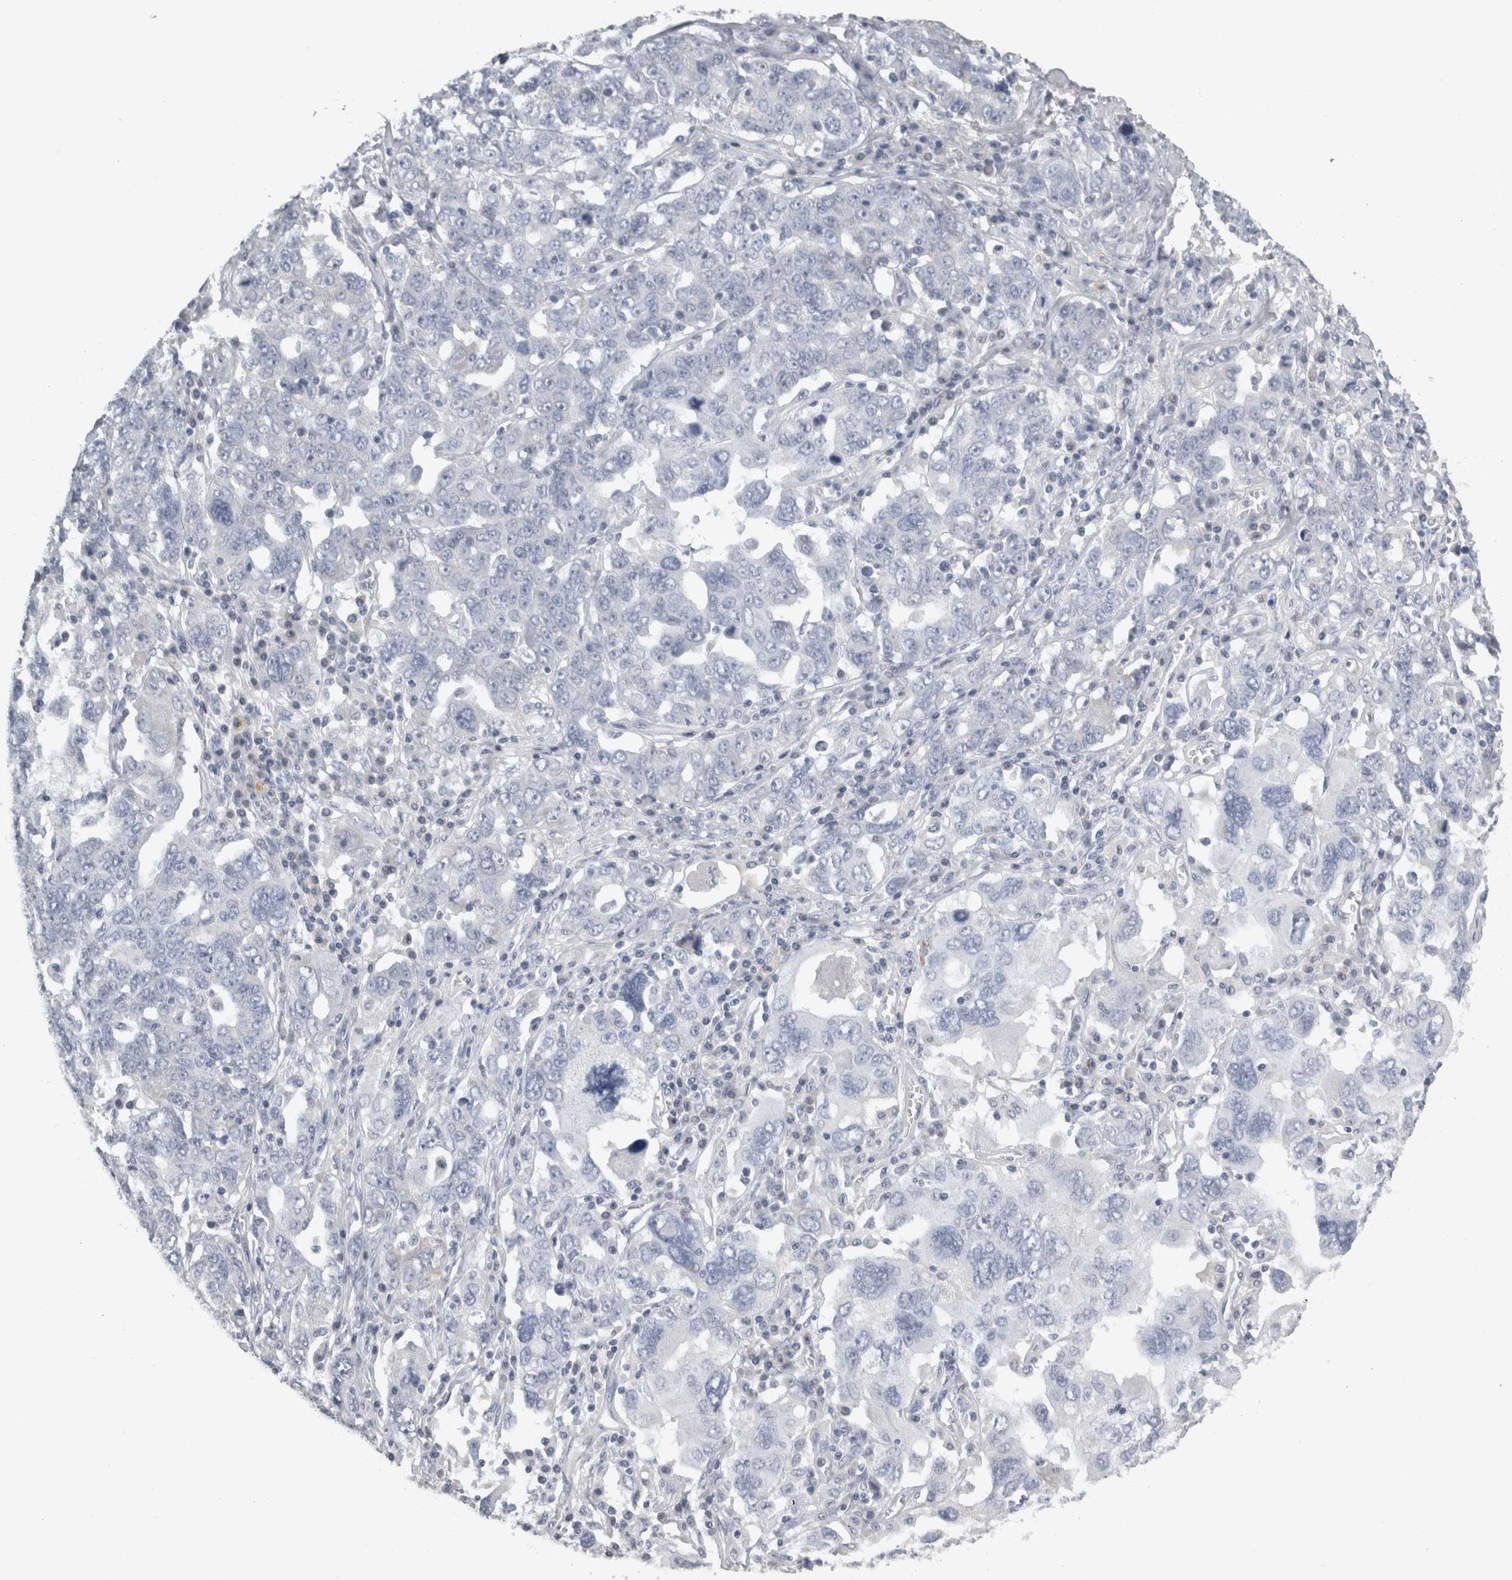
{"staining": {"intensity": "negative", "quantity": "none", "location": "none"}, "tissue": "ovarian cancer", "cell_type": "Tumor cells", "image_type": "cancer", "snomed": [{"axis": "morphology", "description": "Carcinoma, endometroid"}, {"axis": "topography", "description": "Ovary"}], "caption": "Immunohistochemical staining of ovarian cancer (endometroid carcinoma) shows no significant positivity in tumor cells.", "gene": "TCAP", "patient": {"sex": "female", "age": 62}}